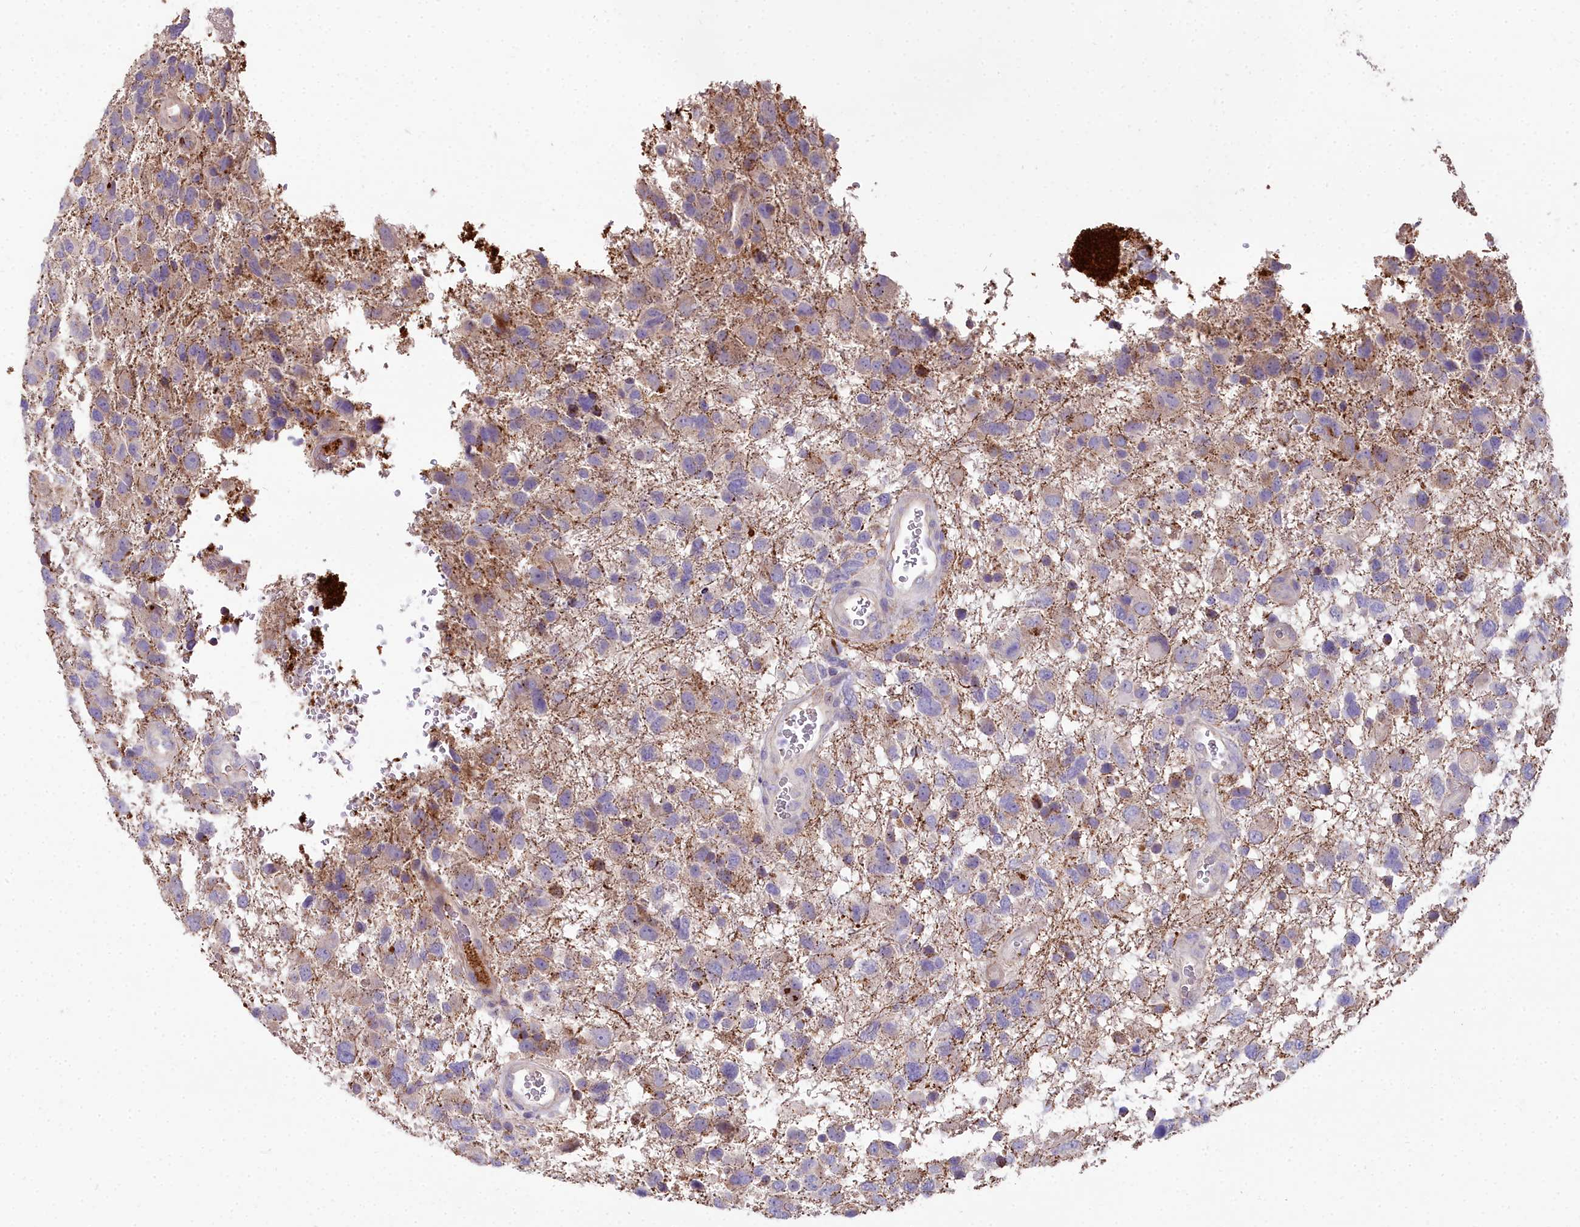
{"staining": {"intensity": "weak", "quantity": "25%-75%", "location": "cytoplasmic/membranous"}, "tissue": "glioma", "cell_type": "Tumor cells", "image_type": "cancer", "snomed": [{"axis": "morphology", "description": "Glioma, malignant, High grade"}, {"axis": "topography", "description": "Brain"}], "caption": "A brown stain shows weak cytoplasmic/membranous staining of a protein in malignant glioma (high-grade) tumor cells.", "gene": "FRMPD1", "patient": {"sex": "male", "age": 61}}